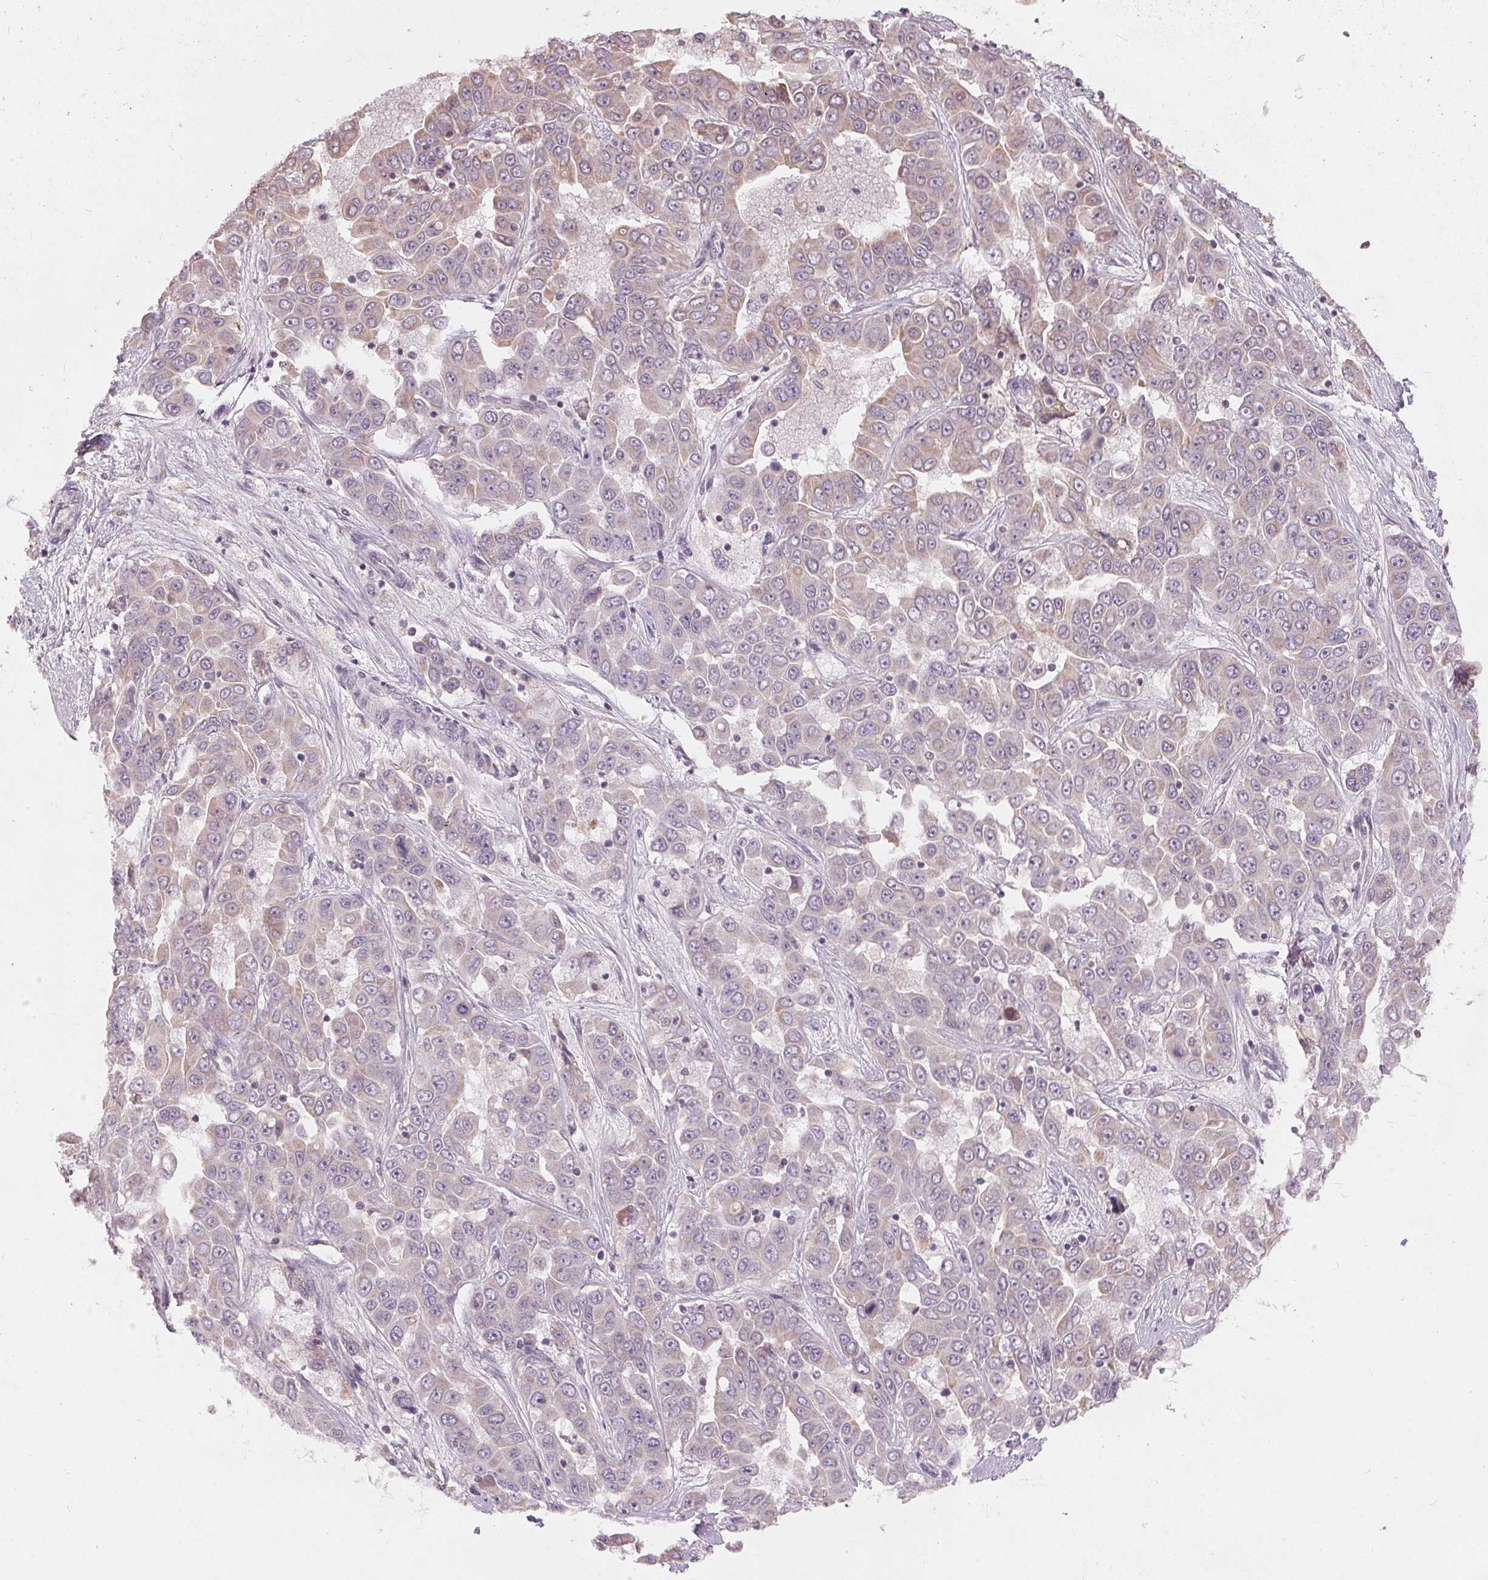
{"staining": {"intensity": "weak", "quantity": "<25%", "location": "cytoplasmic/membranous"}, "tissue": "liver cancer", "cell_type": "Tumor cells", "image_type": "cancer", "snomed": [{"axis": "morphology", "description": "Cholangiocarcinoma"}, {"axis": "topography", "description": "Liver"}], "caption": "This is a micrograph of immunohistochemistry (IHC) staining of liver cancer (cholangiocarcinoma), which shows no staining in tumor cells.", "gene": "TRIM60", "patient": {"sex": "female", "age": 52}}